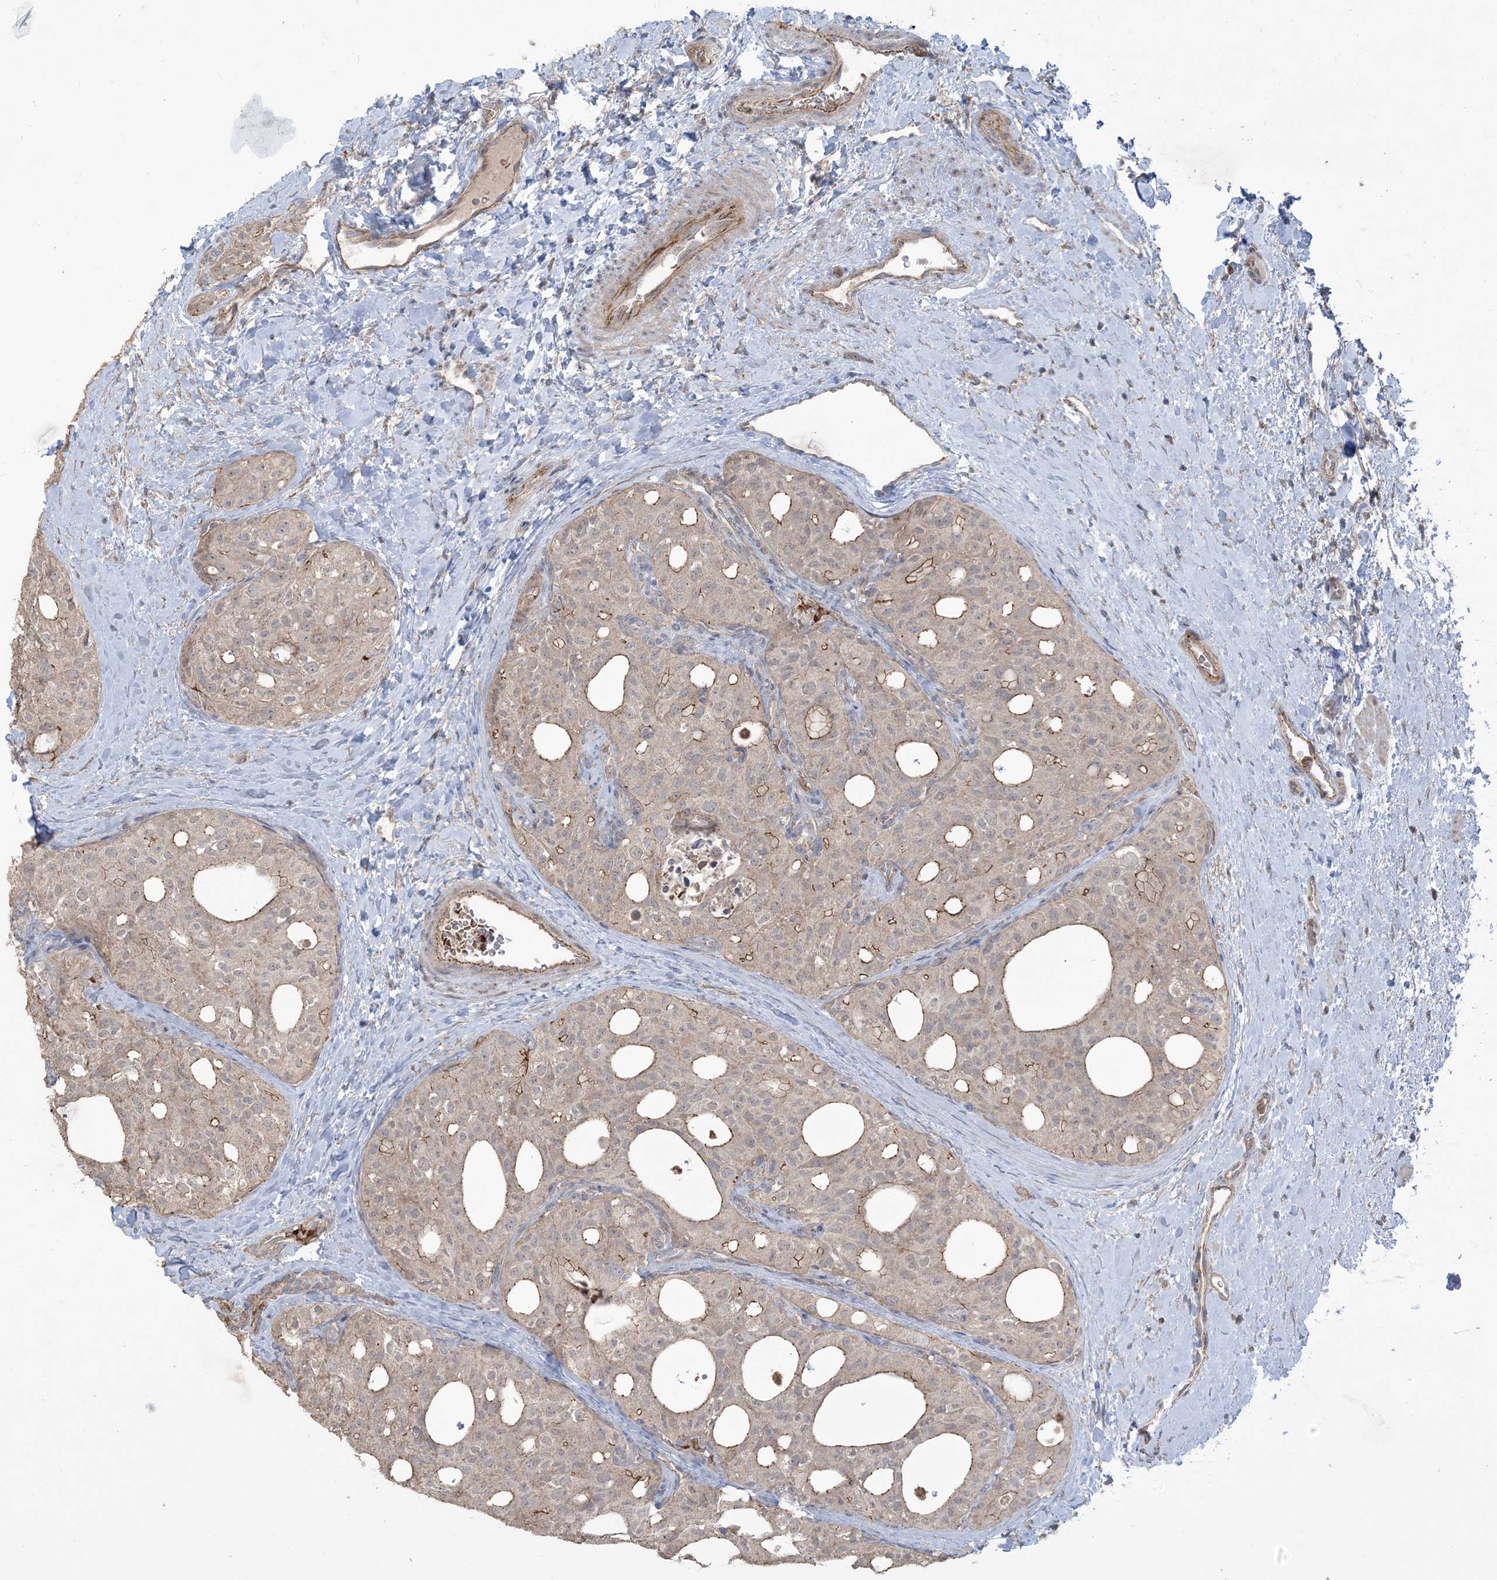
{"staining": {"intensity": "weak", "quantity": "<25%", "location": "cytoplasmic/membranous"}, "tissue": "thyroid cancer", "cell_type": "Tumor cells", "image_type": "cancer", "snomed": [{"axis": "morphology", "description": "Follicular adenoma carcinoma, NOS"}, {"axis": "topography", "description": "Thyroid gland"}], "caption": "DAB immunohistochemical staining of human thyroid follicular adenoma carcinoma exhibits no significant expression in tumor cells.", "gene": "KLHL18", "patient": {"sex": "male", "age": 75}}